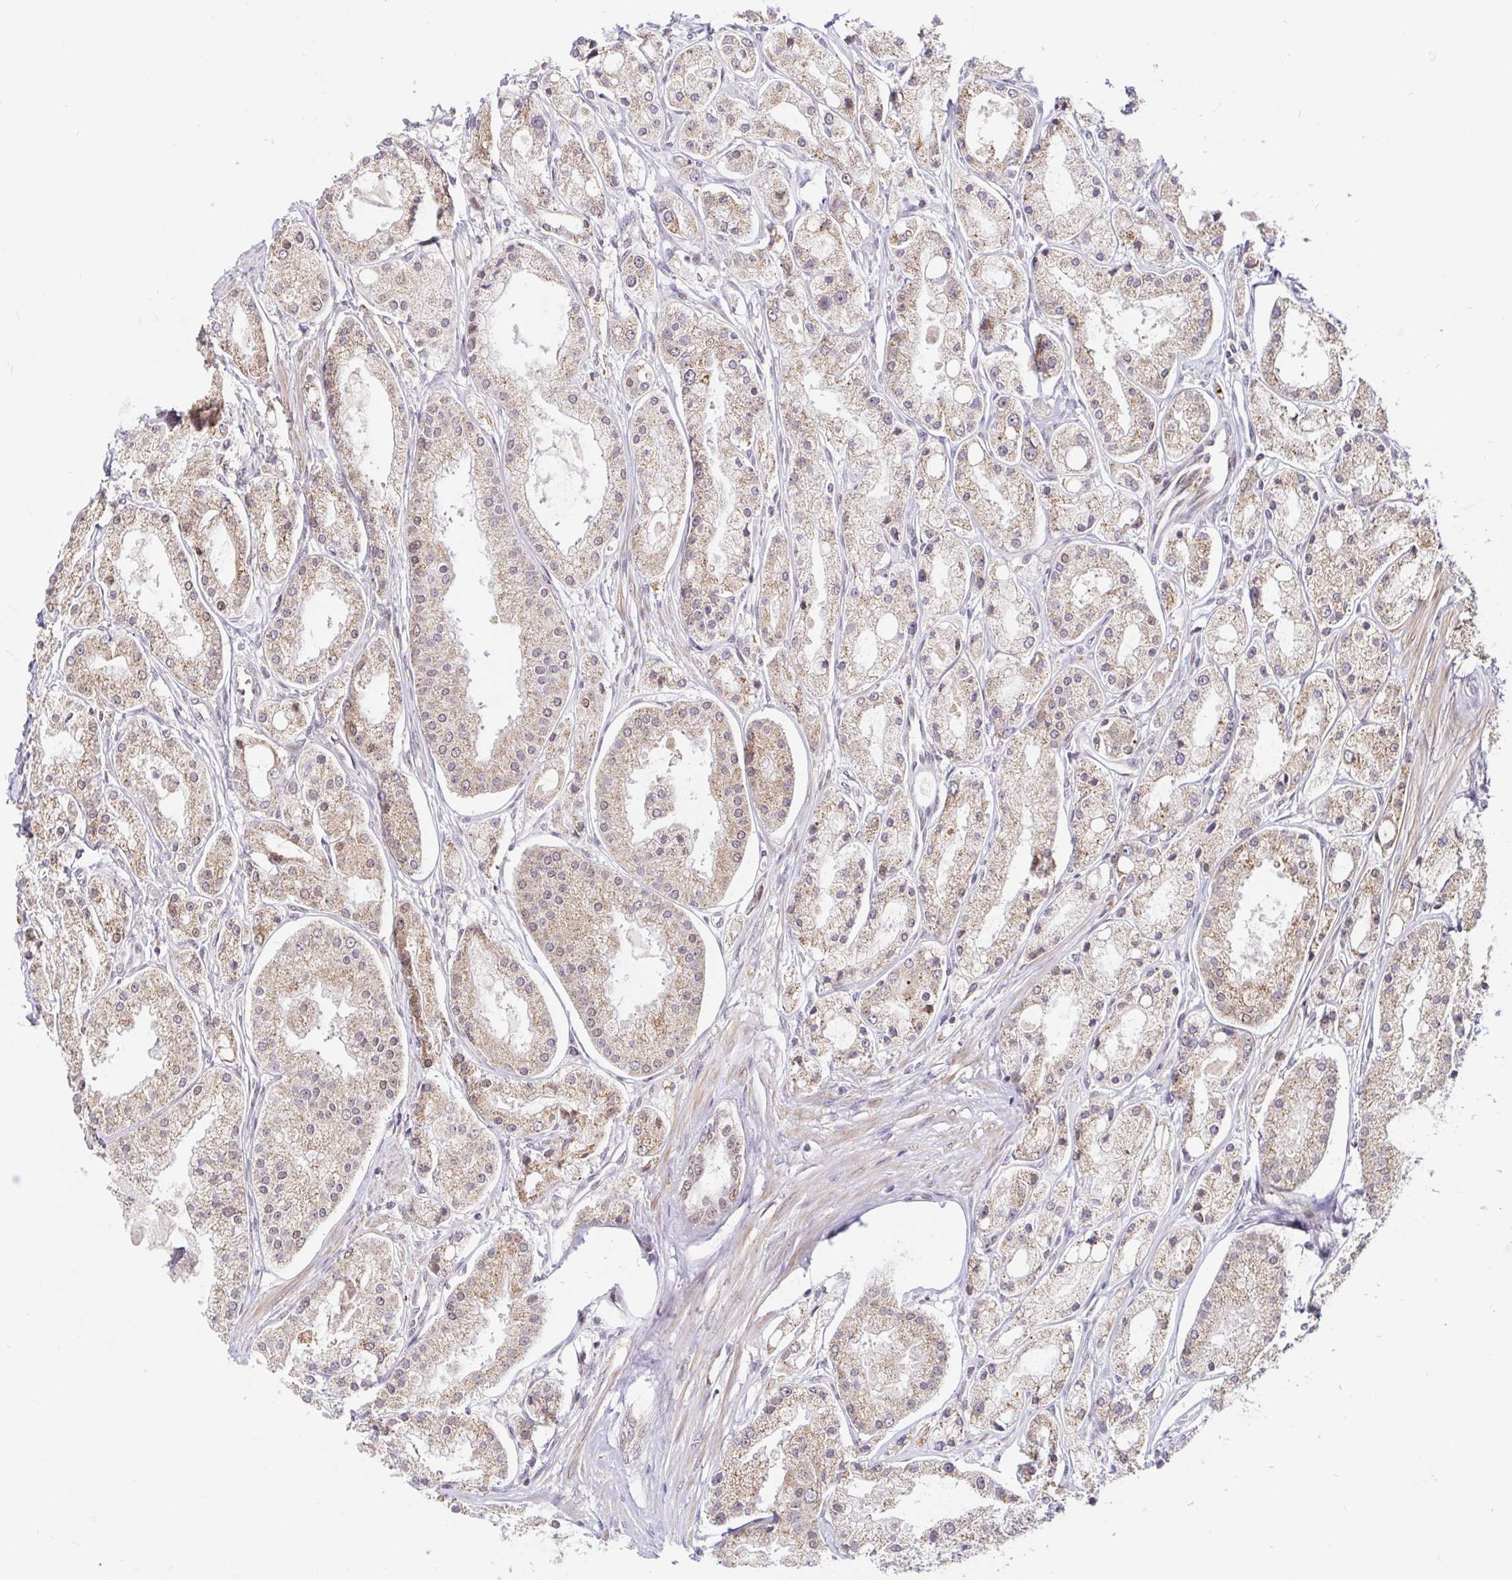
{"staining": {"intensity": "weak", "quantity": "25%-75%", "location": "cytoplasmic/membranous"}, "tissue": "prostate cancer", "cell_type": "Tumor cells", "image_type": "cancer", "snomed": [{"axis": "morphology", "description": "Adenocarcinoma, High grade"}, {"axis": "topography", "description": "Prostate"}], "caption": "Immunohistochemical staining of human adenocarcinoma (high-grade) (prostate) displays weak cytoplasmic/membranous protein staining in about 25%-75% of tumor cells.", "gene": "TIMM50", "patient": {"sex": "male", "age": 66}}